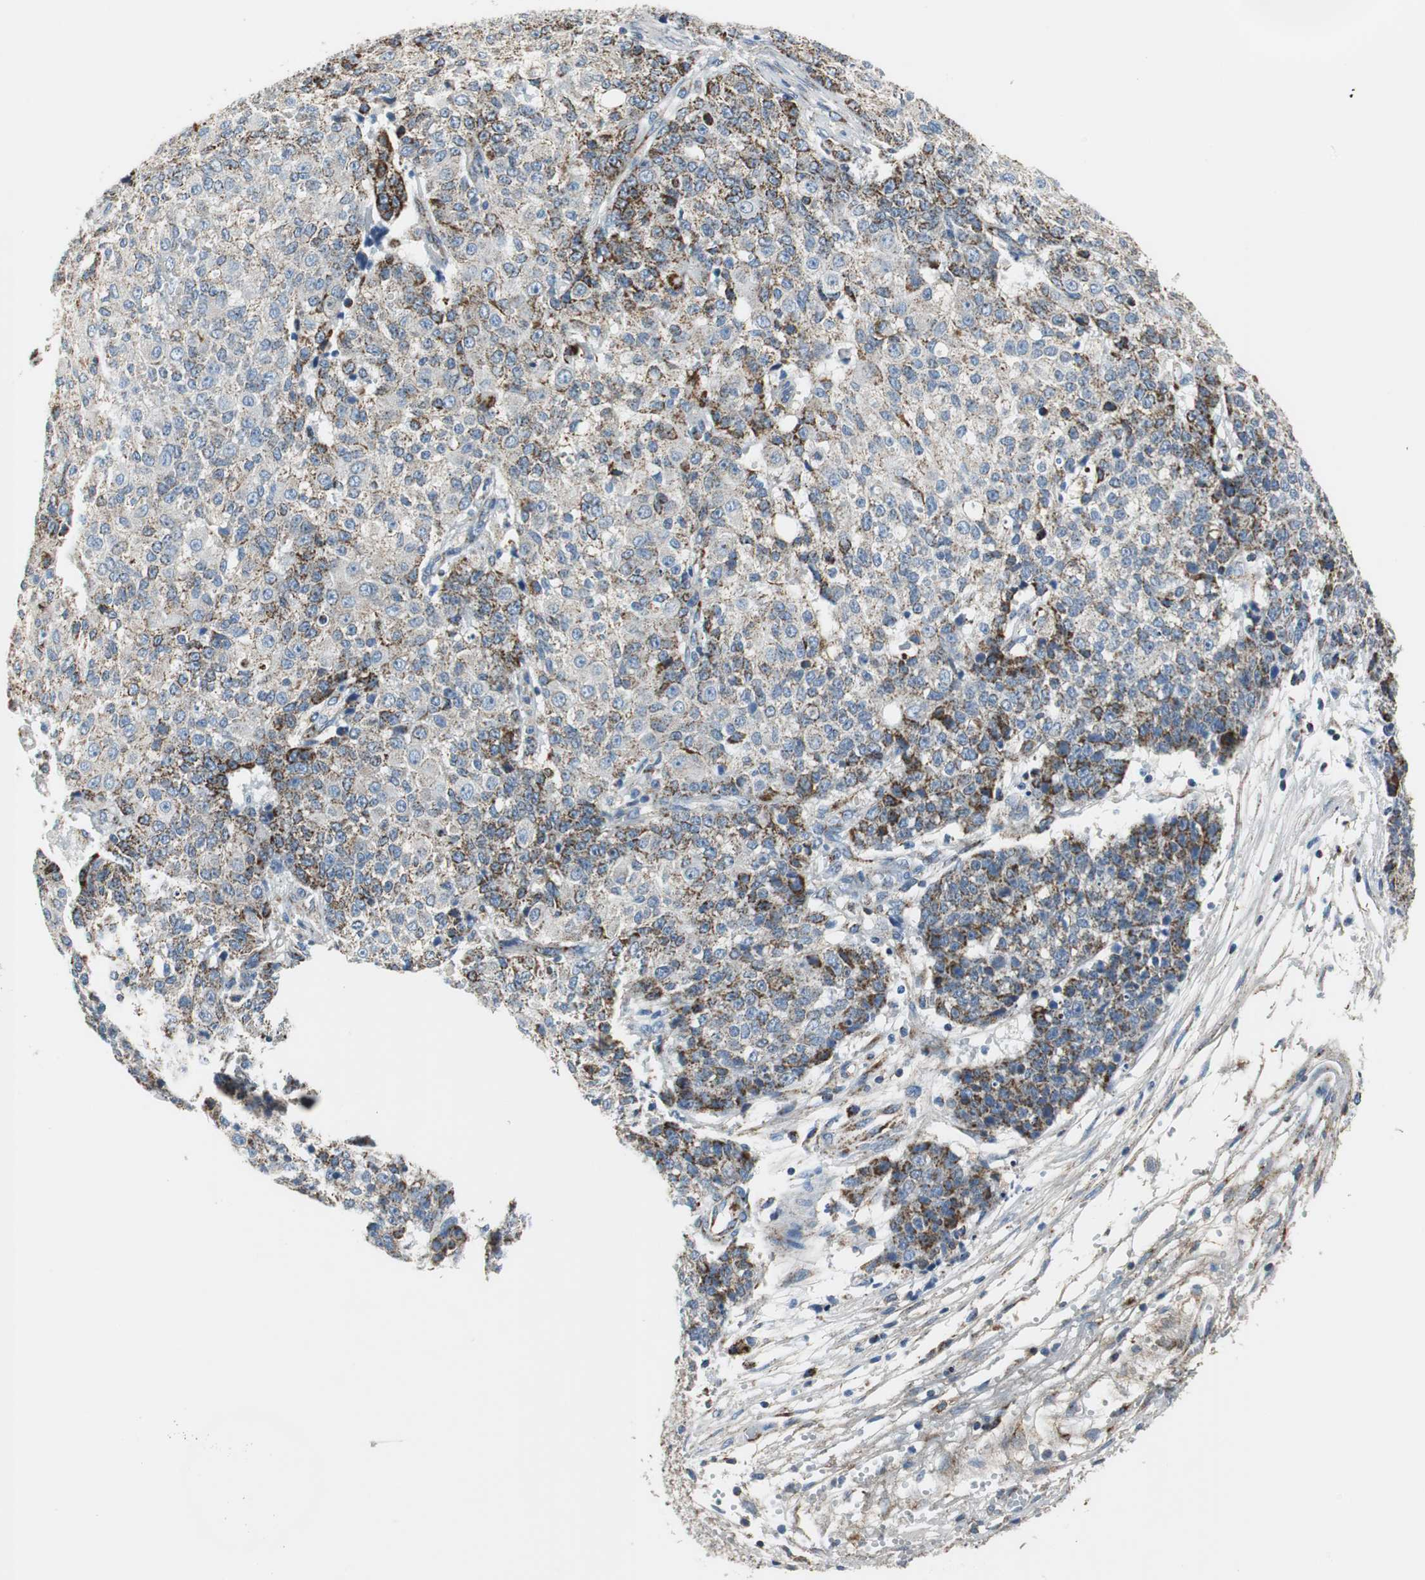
{"staining": {"intensity": "strong", "quantity": "25%-75%", "location": "cytoplasmic/membranous"}, "tissue": "ovarian cancer", "cell_type": "Tumor cells", "image_type": "cancer", "snomed": [{"axis": "morphology", "description": "Carcinoma, endometroid"}, {"axis": "topography", "description": "Ovary"}], "caption": "Endometroid carcinoma (ovarian) stained with a protein marker displays strong staining in tumor cells.", "gene": "C1QTNF7", "patient": {"sex": "female", "age": 42}}